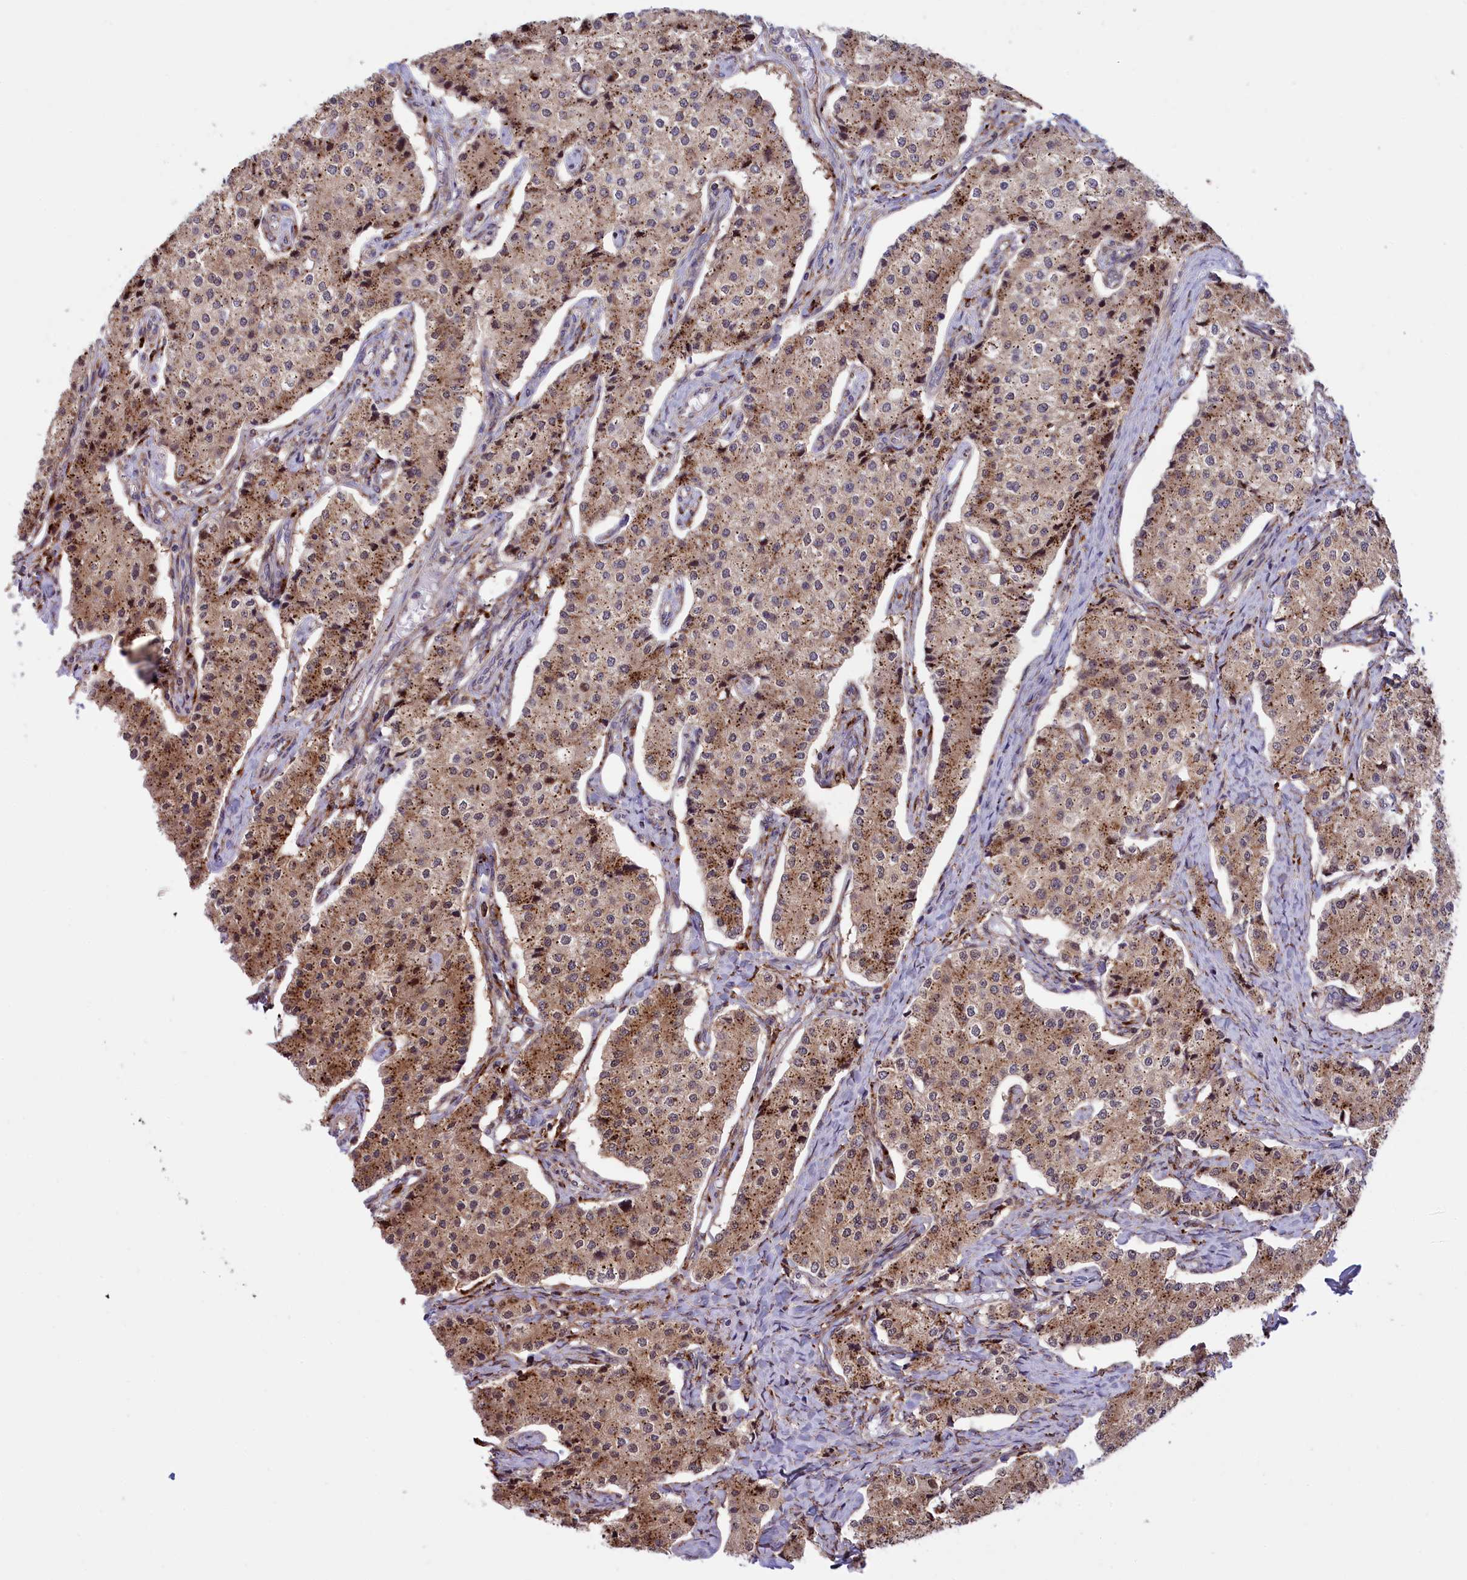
{"staining": {"intensity": "moderate", "quantity": "25%-75%", "location": "cytoplasmic/membranous"}, "tissue": "carcinoid", "cell_type": "Tumor cells", "image_type": "cancer", "snomed": [{"axis": "morphology", "description": "Carcinoid, malignant, NOS"}, {"axis": "topography", "description": "Colon"}], "caption": "Immunohistochemistry of malignant carcinoid exhibits medium levels of moderate cytoplasmic/membranous expression in about 25%-75% of tumor cells.", "gene": "MAN2B1", "patient": {"sex": "female", "age": 52}}